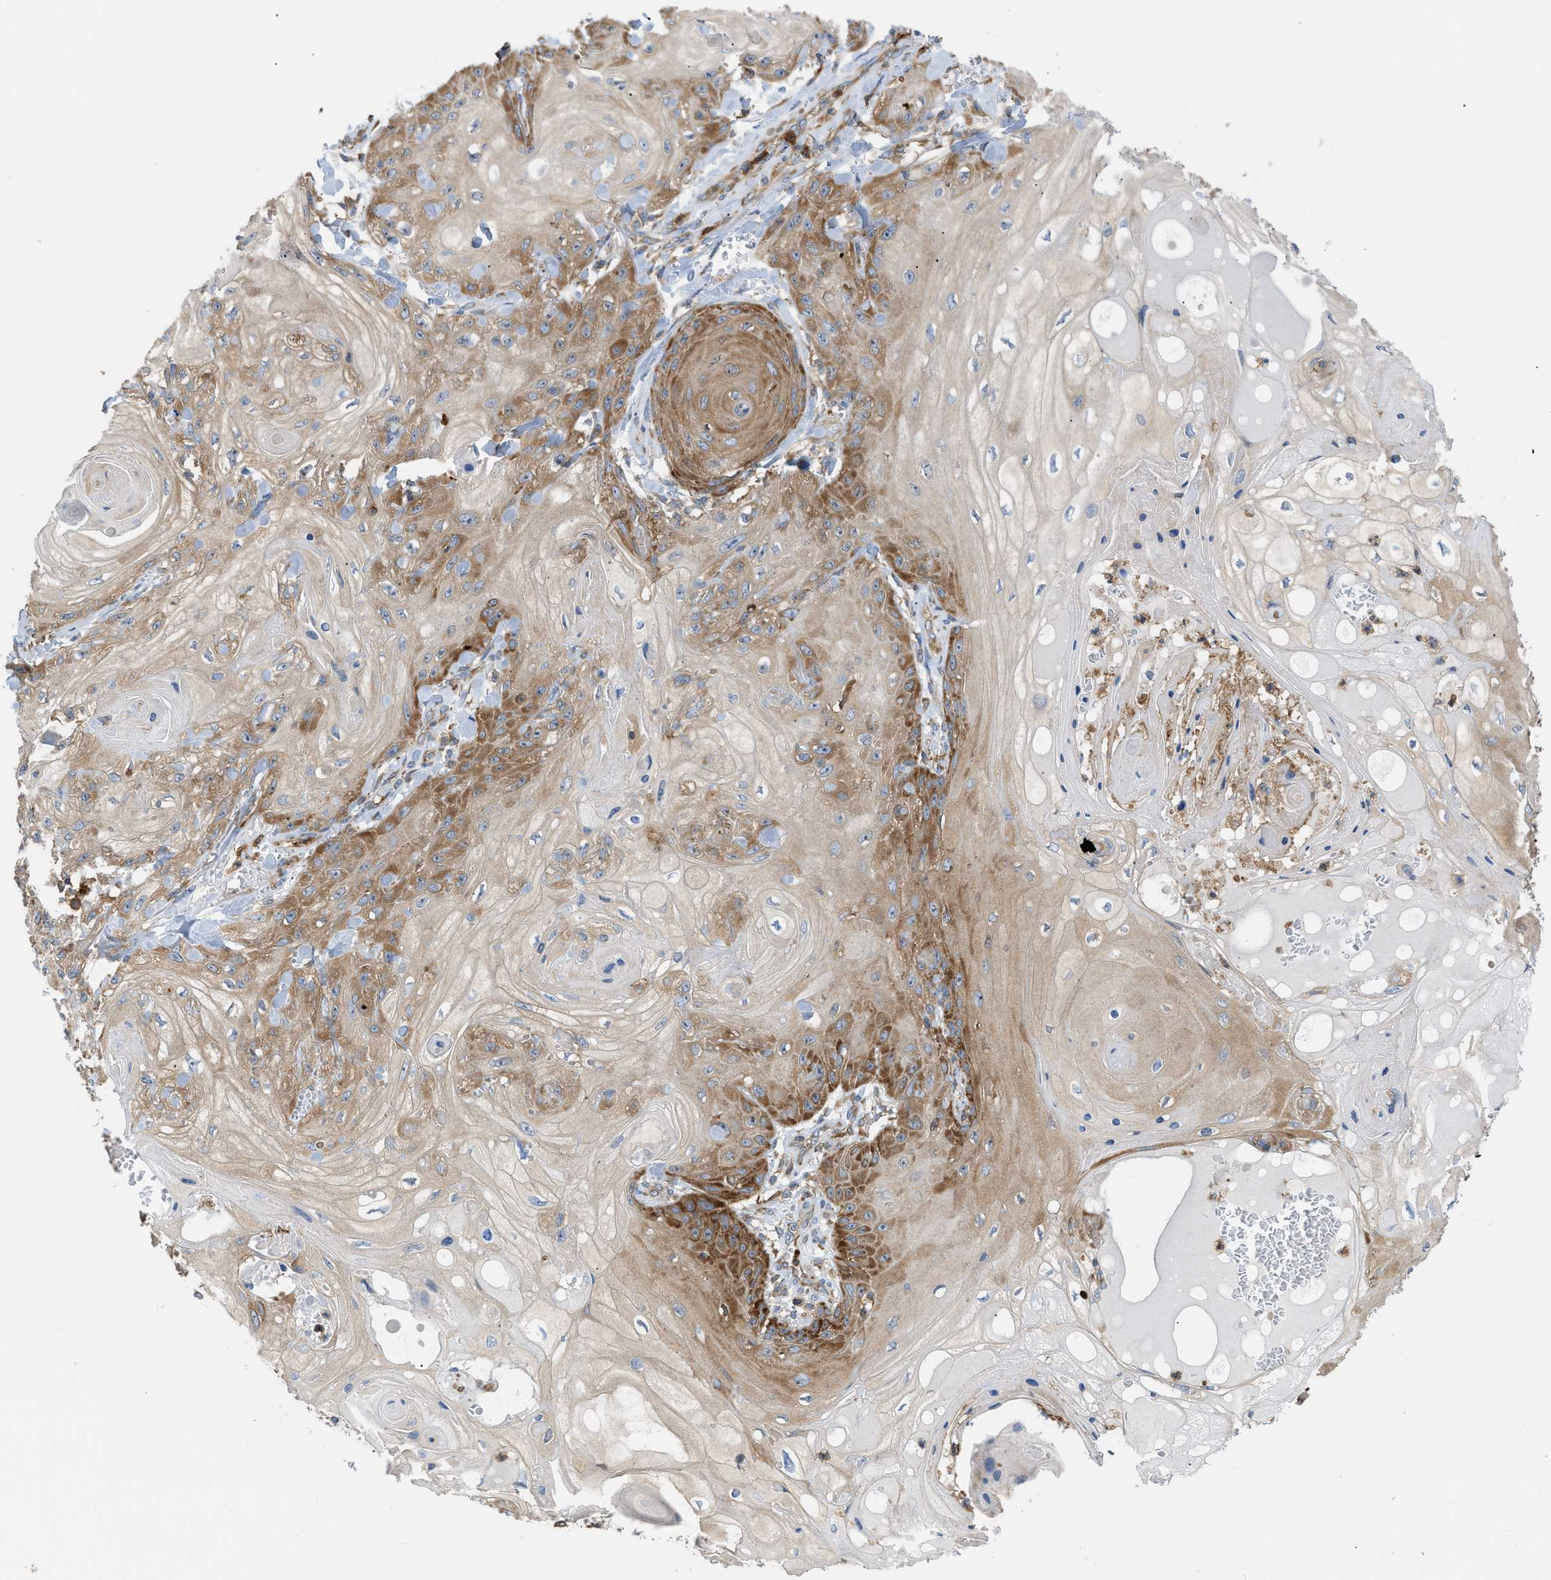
{"staining": {"intensity": "moderate", "quantity": "25%-75%", "location": "cytoplasmic/membranous"}, "tissue": "skin cancer", "cell_type": "Tumor cells", "image_type": "cancer", "snomed": [{"axis": "morphology", "description": "Squamous cell carcinoma, NOS"}, {"axis": "topography", "description": "Skin"}], "caption": "Squamous cell carcinoma (skin) stained with IHC reveals moderate cytoplasmic/membranous positivity in approximately 25%-75% of tumor cells. (IHC, brightfield microscopy, high magnification).", "gene": "GPAT4", "patient": {"sex": "male", "age": 74}}